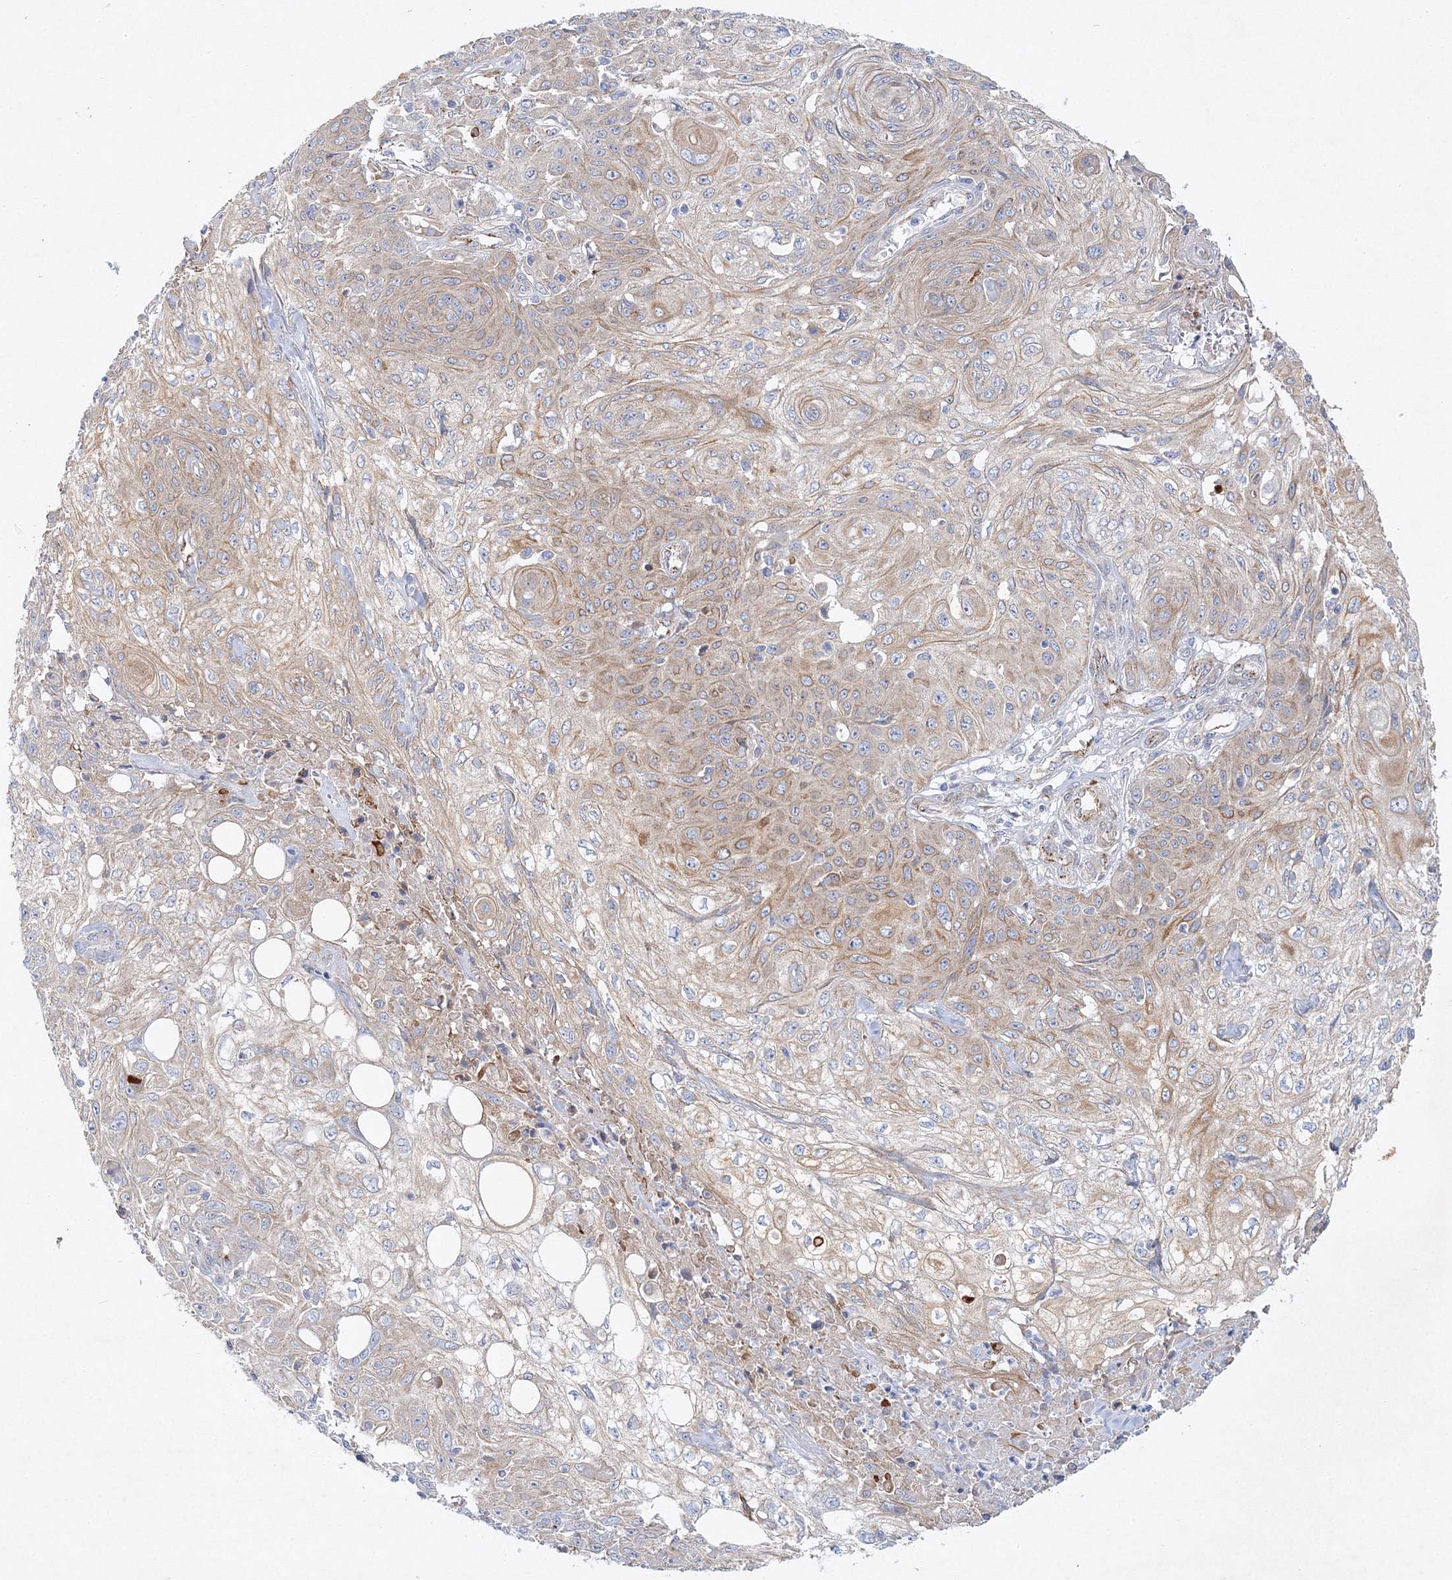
{"staining": {"intensity": "weak", "quantity": "25%-75%", "location": "cytoplasmic/membranous"}, "tissue": "skin cancer", "cell_type": "Tumor cells", "image_type": "cancer", "snomed": [{"axis": "morphology", "description": "Squamous cell carcinoma, NOS"}, {"axis": "morphology", "description": "Squamous cell carcinoma, metastatic, NOS"}, {"axis": "topography", "description": "Skin"}, {"axis": "topography", "description": "Lymph node"}], "caption": "Brown immunohistochemical staining in human skin cancer (squamous cell carcinoma) exhibits weak cytoplasmic/membranous expression in about 25%-75% of tumor cells.", "gene": "ZFYVE16", "patient": {"sex": "male", "age": 75}}